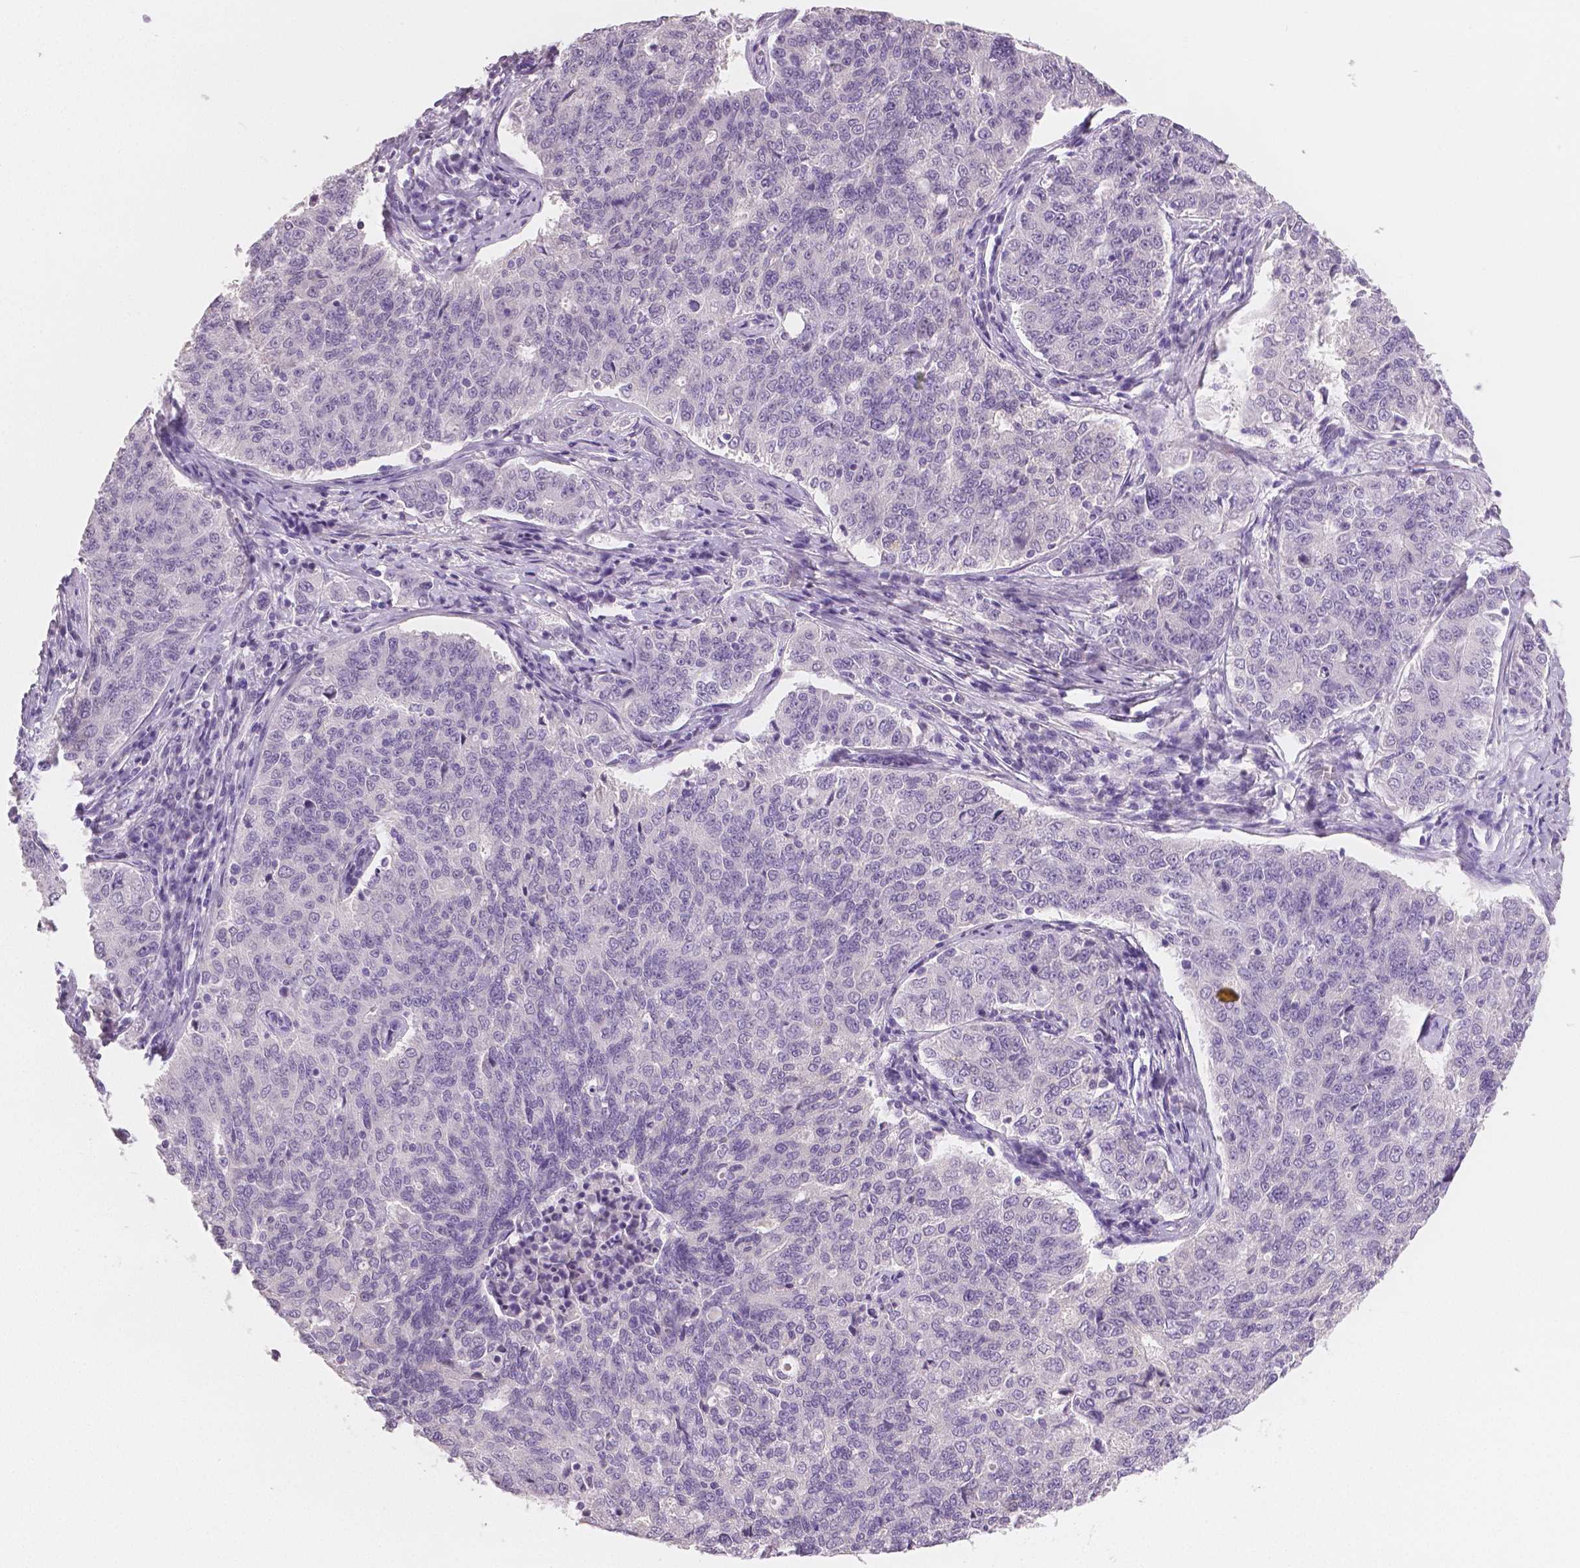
{"staining": {"intensity": "negative", "quantity": "none", "location": "none"}, "tissue": "endometrial cancer", "cell_type": "Tumor cells", "image_type": "cancer", "snomed": [{"axis": "morphology", "description": "Adenocarcinoma, NOS"}, {"axis": "topography", "description": "Endometrium"}], "caption": "Protein analysis of endometrial cancer shows no significant positivity in tumor cells. (Stains: DAB (3,3'-diaminobenzidine) IHC with hematoxylin counter stain, Microscopy: brightfield microscopy at high magnification).", "gene": "TSPAN7", "patient": {"sex": "female", "age": 43}}